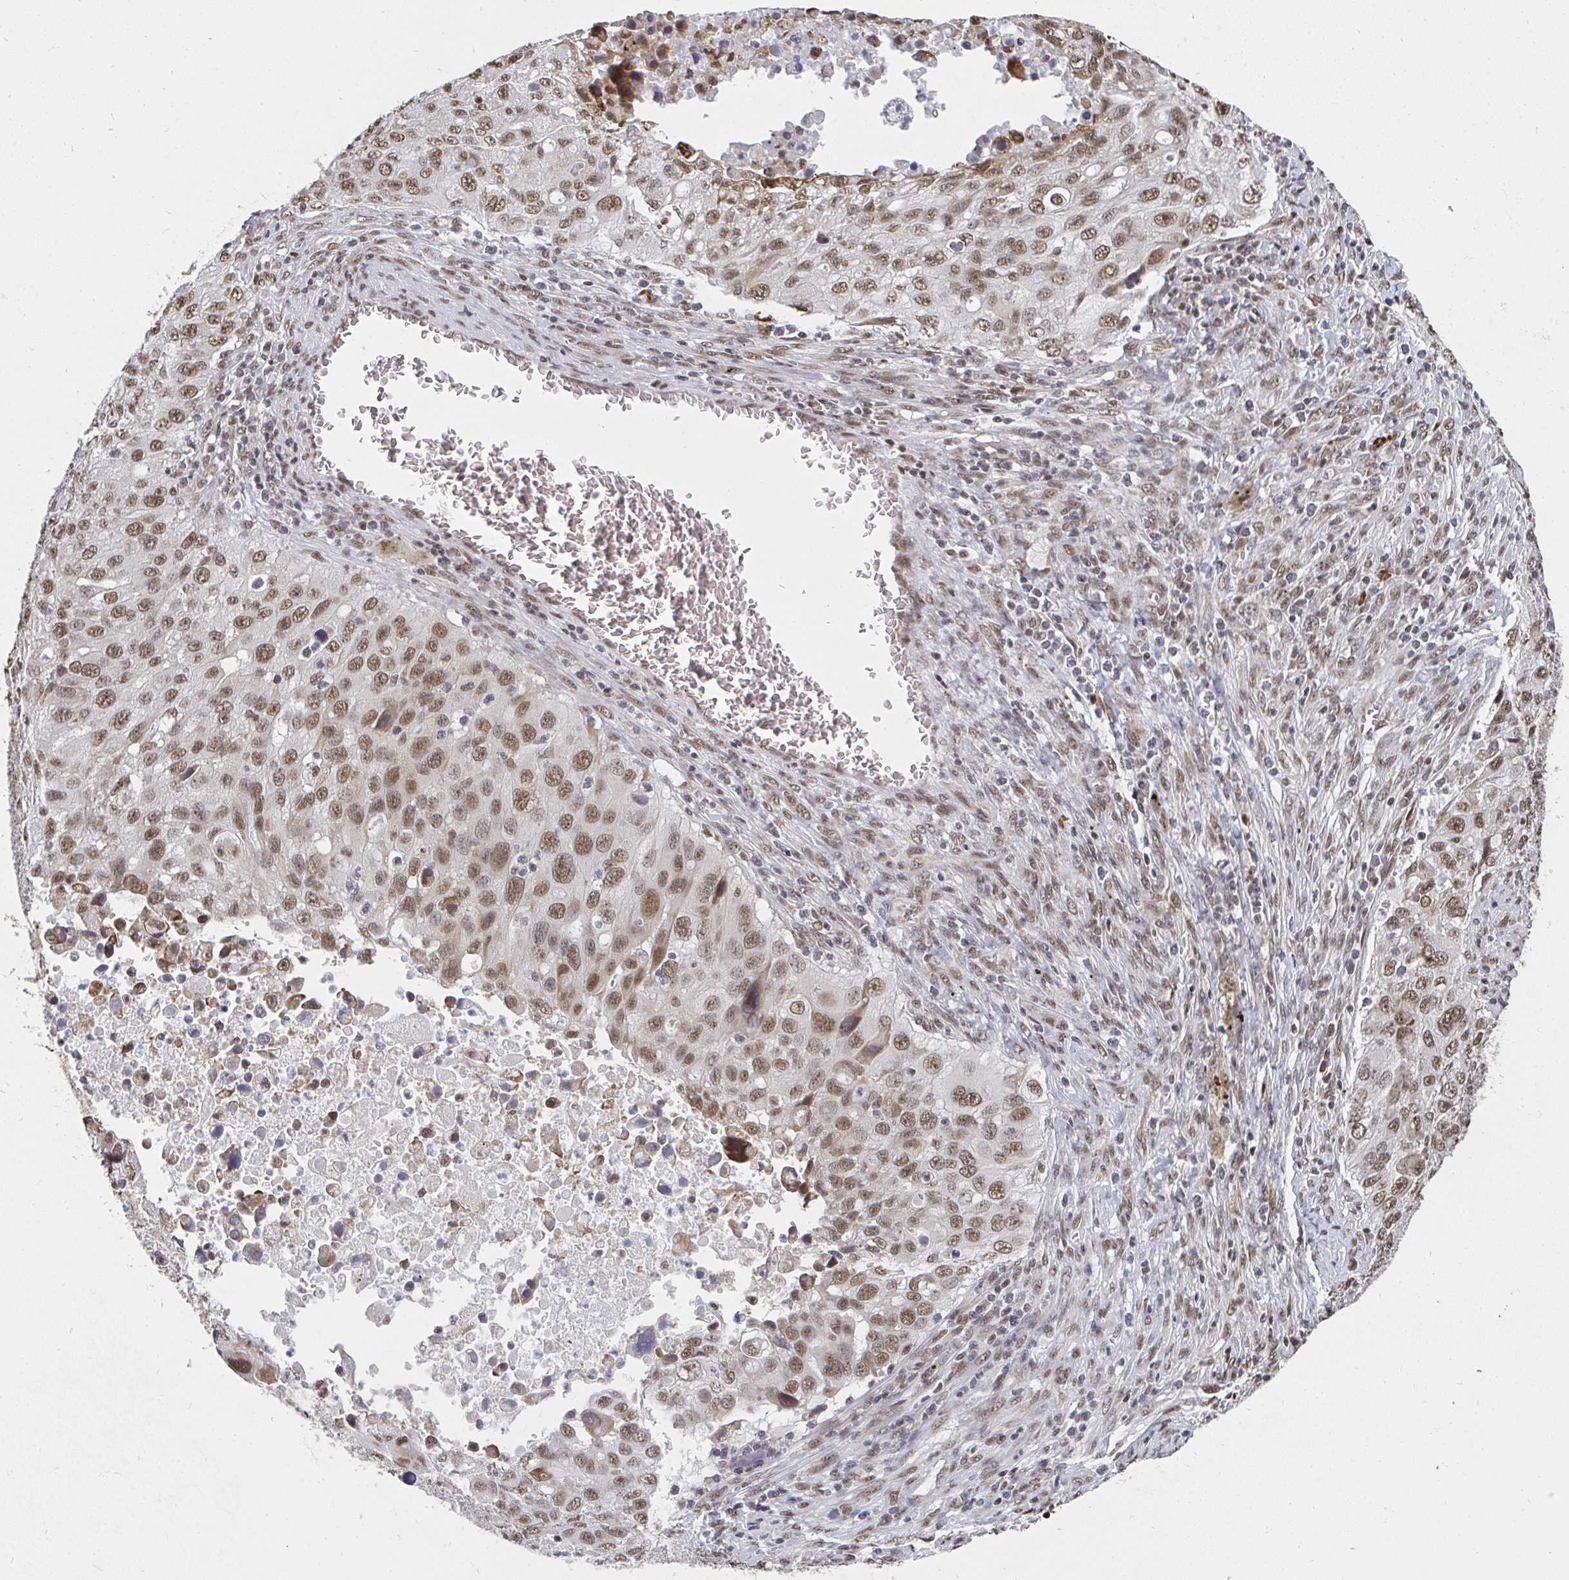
{"staining": {"intensity": "moderate", "quantity": ">75%", "location": "nuclear"}, "tissue": "lung cancer", "cell_type": "Tumor cells", "image_type": "cancer", "snomed": [{"axis": "morphology", "description": "Adenocarcinoma, NOS"}, {"axis": "morphology", "description": "Adenocarcinoma, metastatic, NOS"}, {"axis": "topography", "description": "Lymph node"}, {"axis": "topography", "description": "Lung"}], "caption": "Moderate nuclear protein staining is seen in about >75% of tumor cells in lung cancer. The protein is shown in brown color, while the nuclei are stained blue.", "gene": "MBNL1", "patient": {"sex": "female", "age": 42}}